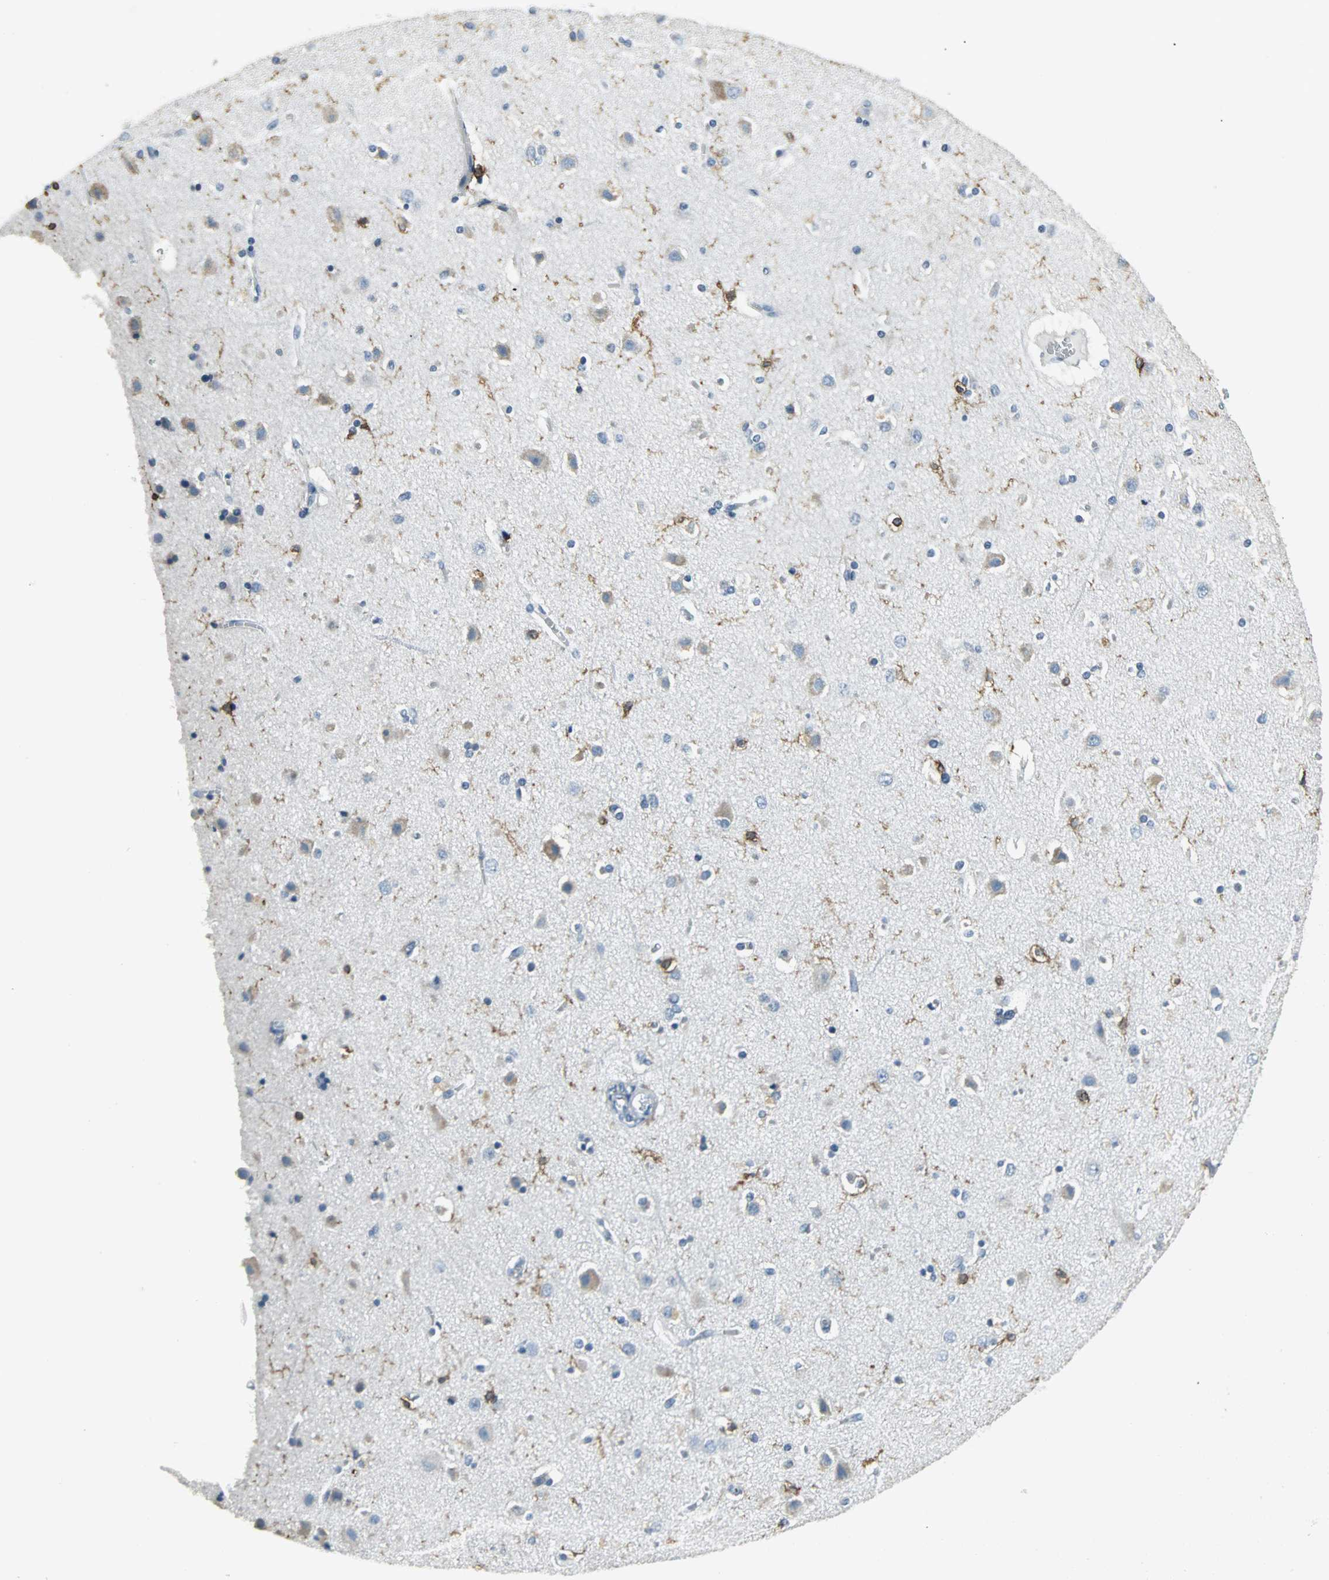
{"staining": {"intensity": "negative", "quantity": "none", "location": "none"}, "tissue": "cerebral cortex", "cell_type": "Endothelial cells", "image_type": "normal", "snomed": [{"axis": "morphology", "description": "Normal tissue, NOS"}, {"axis": "topography", "description": "Cerebral cortex"}], "caption": "The immunohistochemistry micrograph has no significant staining in endothelial cells of cerebral cortex. Nuclei are stained in blue.", "gene": "SLC2A5", "patient": {"sex": "female", "age": 54}}